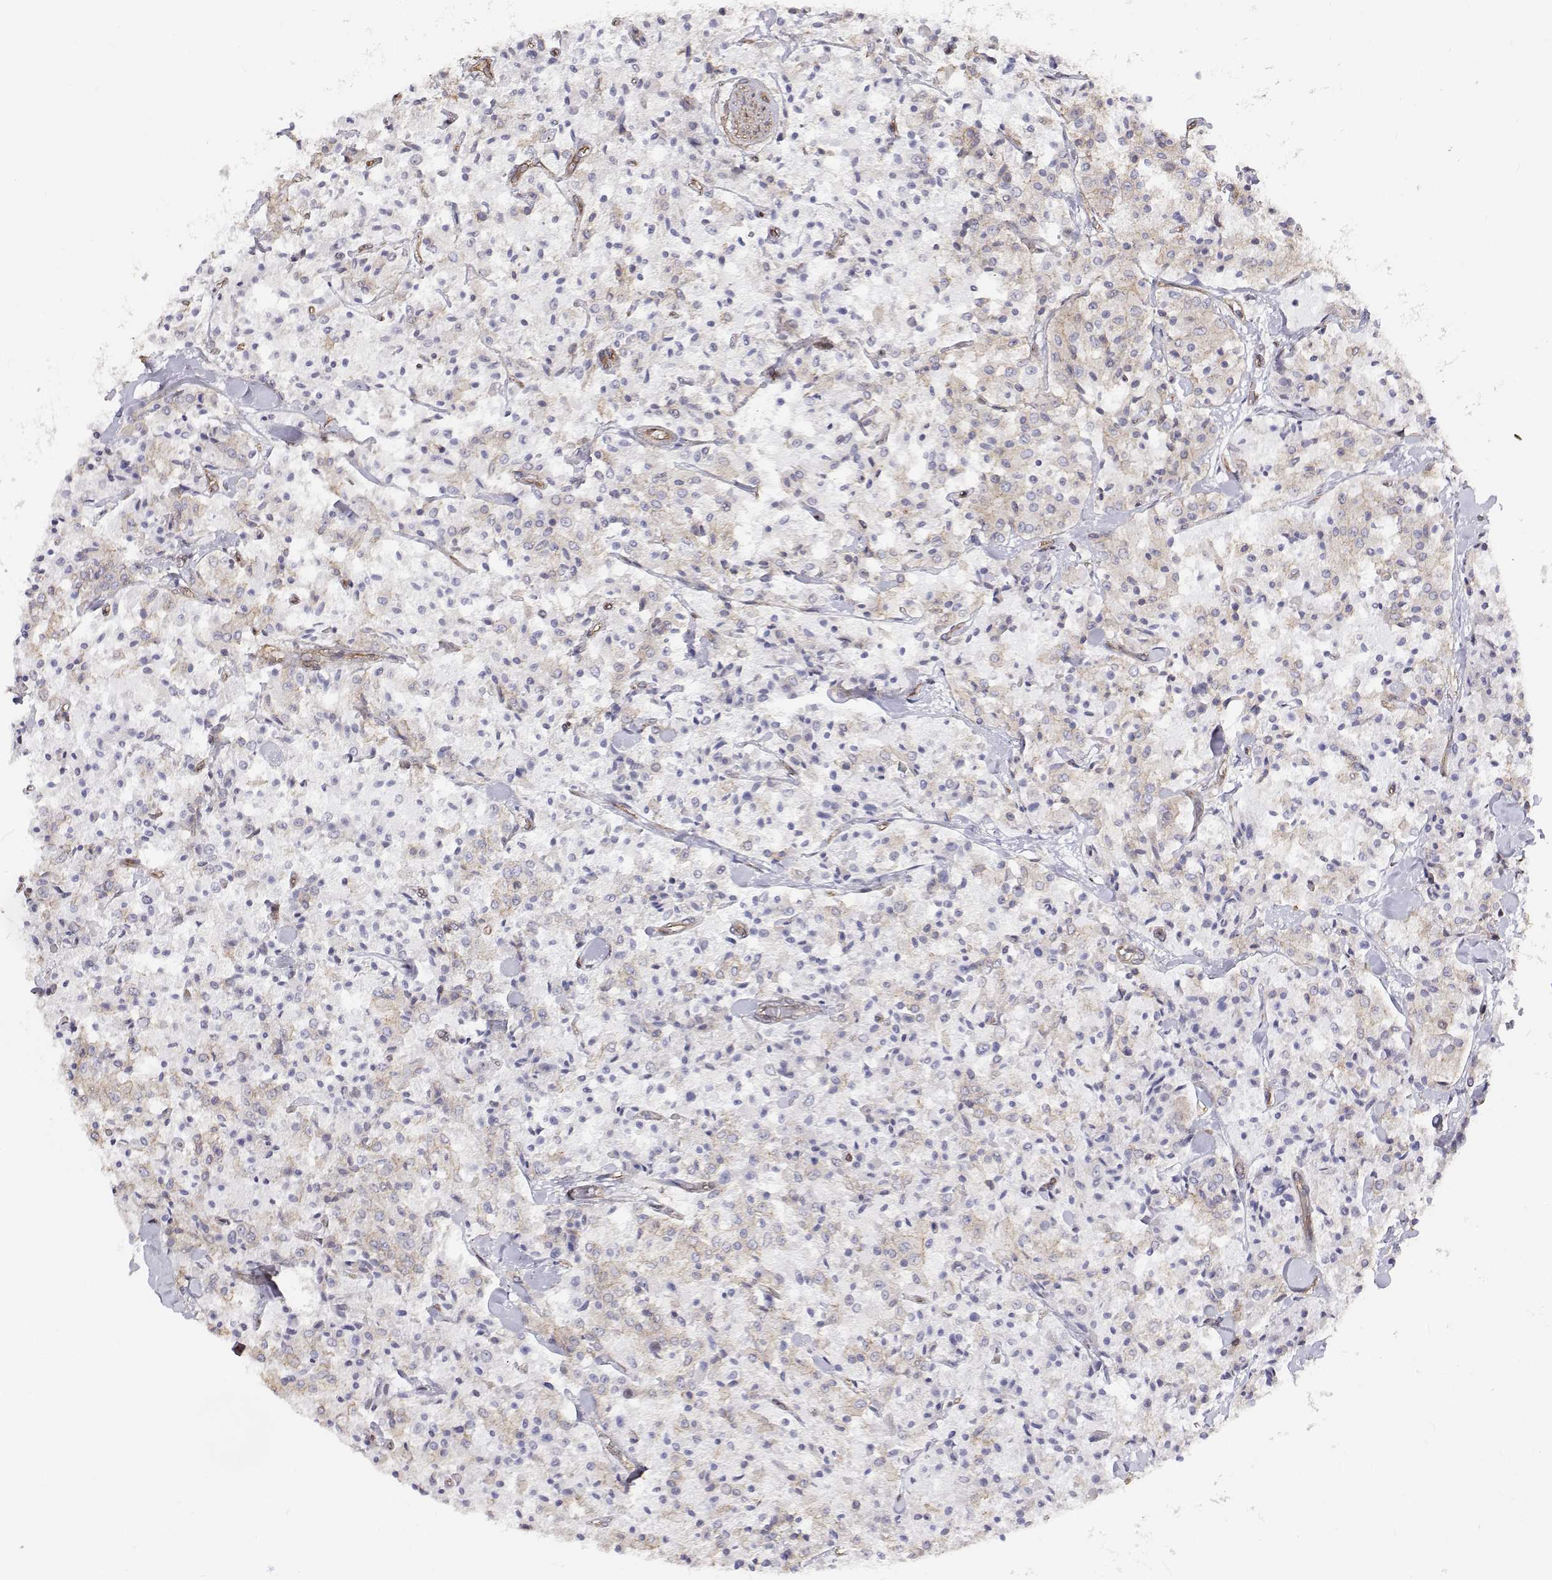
{"staining": {"intensity": "negative", "quantity": "none", "location": "none"}, "tissue": "carcinoid", "cell_type": "Tumor cells", "image_type": "cancer", "snomed": [{"axis": "morphology", "description": "Carcinoid, malignant, NOS"}, {"axis": "topography", "description": "Lung"}], "caption": "Tumor cells show no significant protein positivity in carcinoid (malignant).", "gene": "GSDMA", "patient": {"sex": "male", "age": 71}}